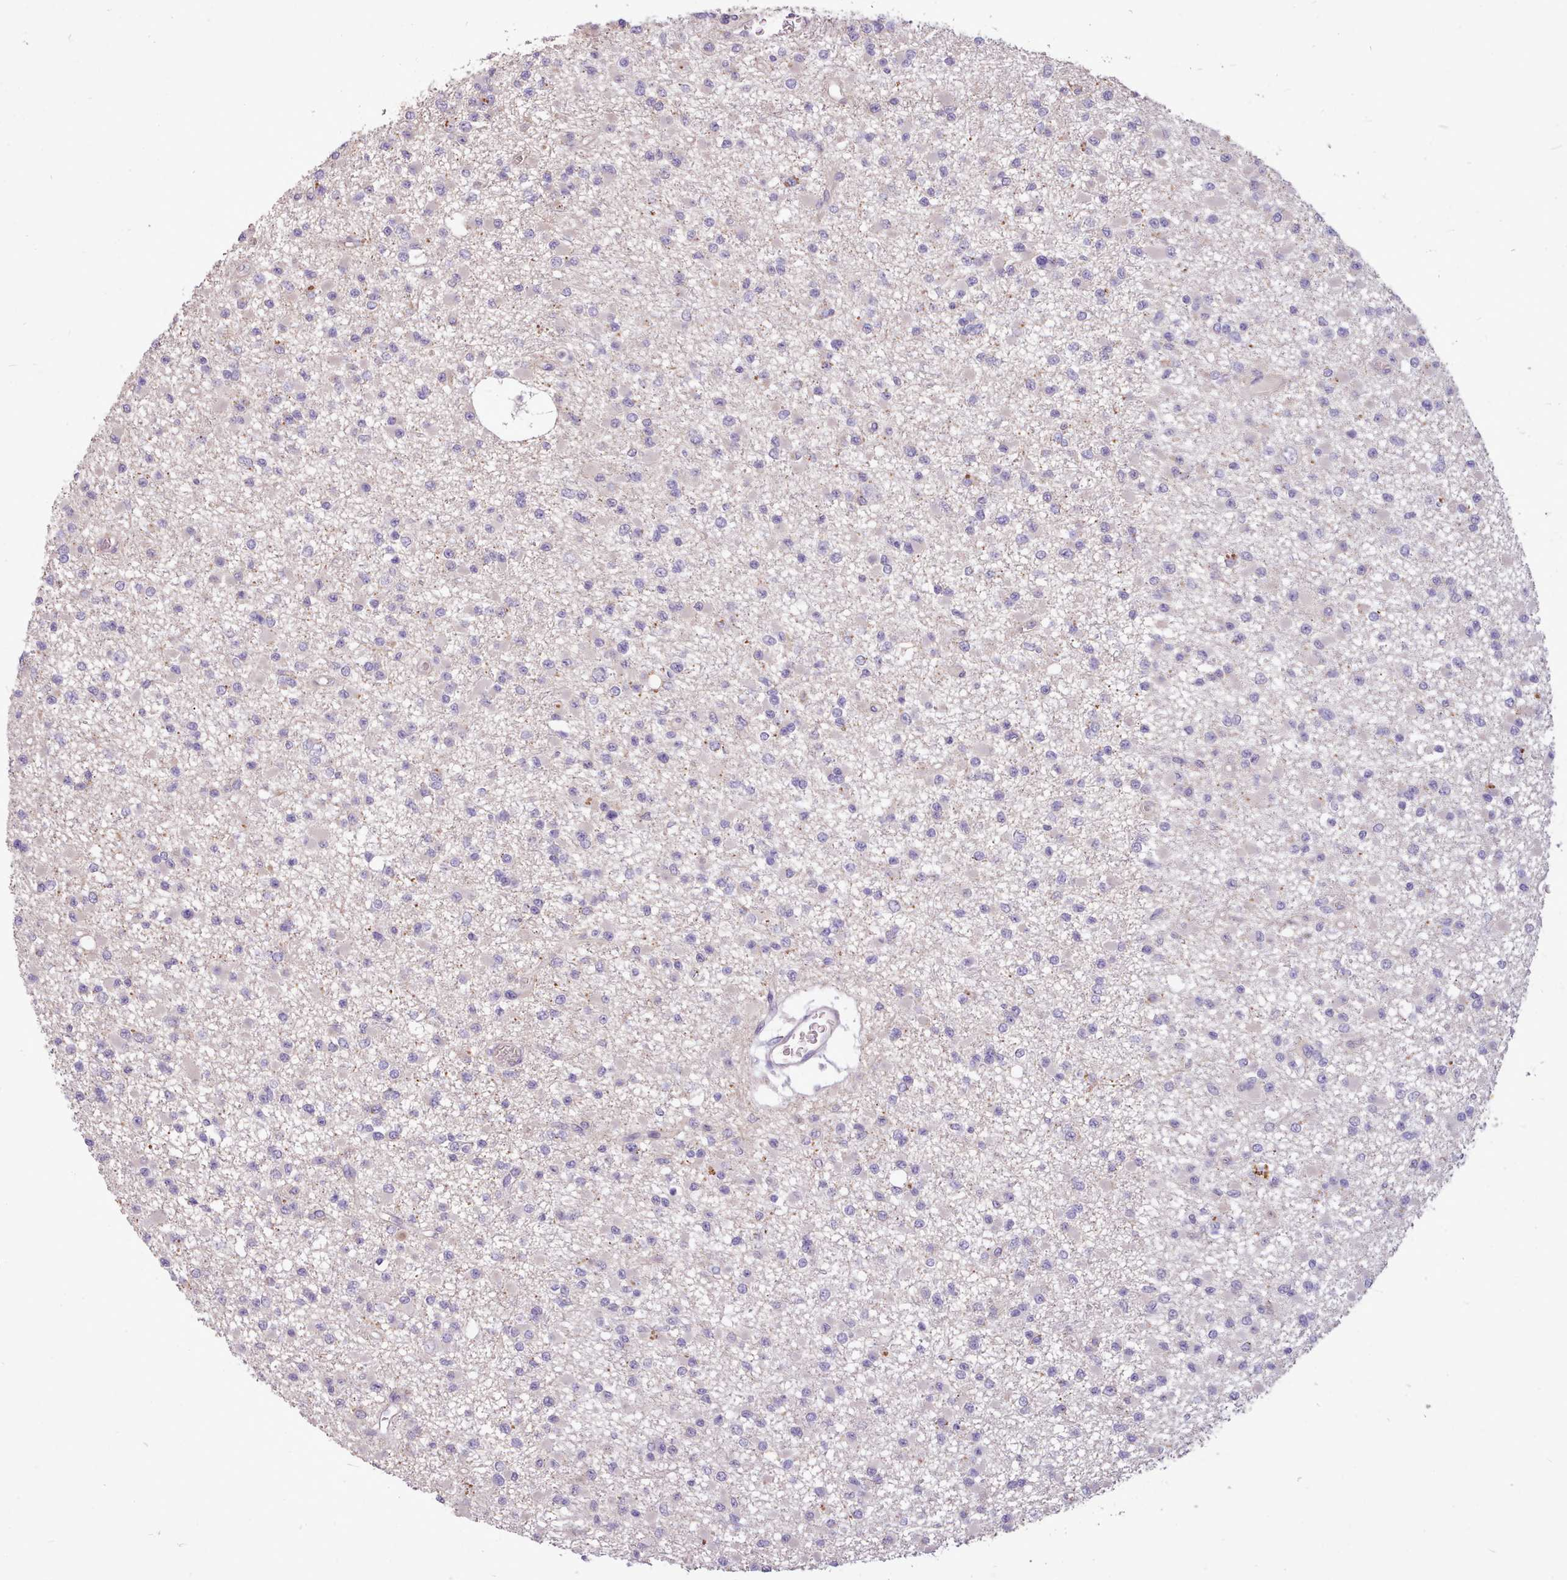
{"staining": {"intensity": "negative", "quantity": "none", "location": "none"}, "tissue": "glioma", "cell_type": "Tumor cells", "image_type": "cancer", "snomed": [{"axis": "morphology", "description": "Glioma, malignant, Low grade"}, {"axis": "topography", "description": "Brain"}], "caption": "The histopathology image shows no significant positivity in tumor cells of glioma.", "gene": "ZNF607", "patient": {"sex": "female", "age": 22}}